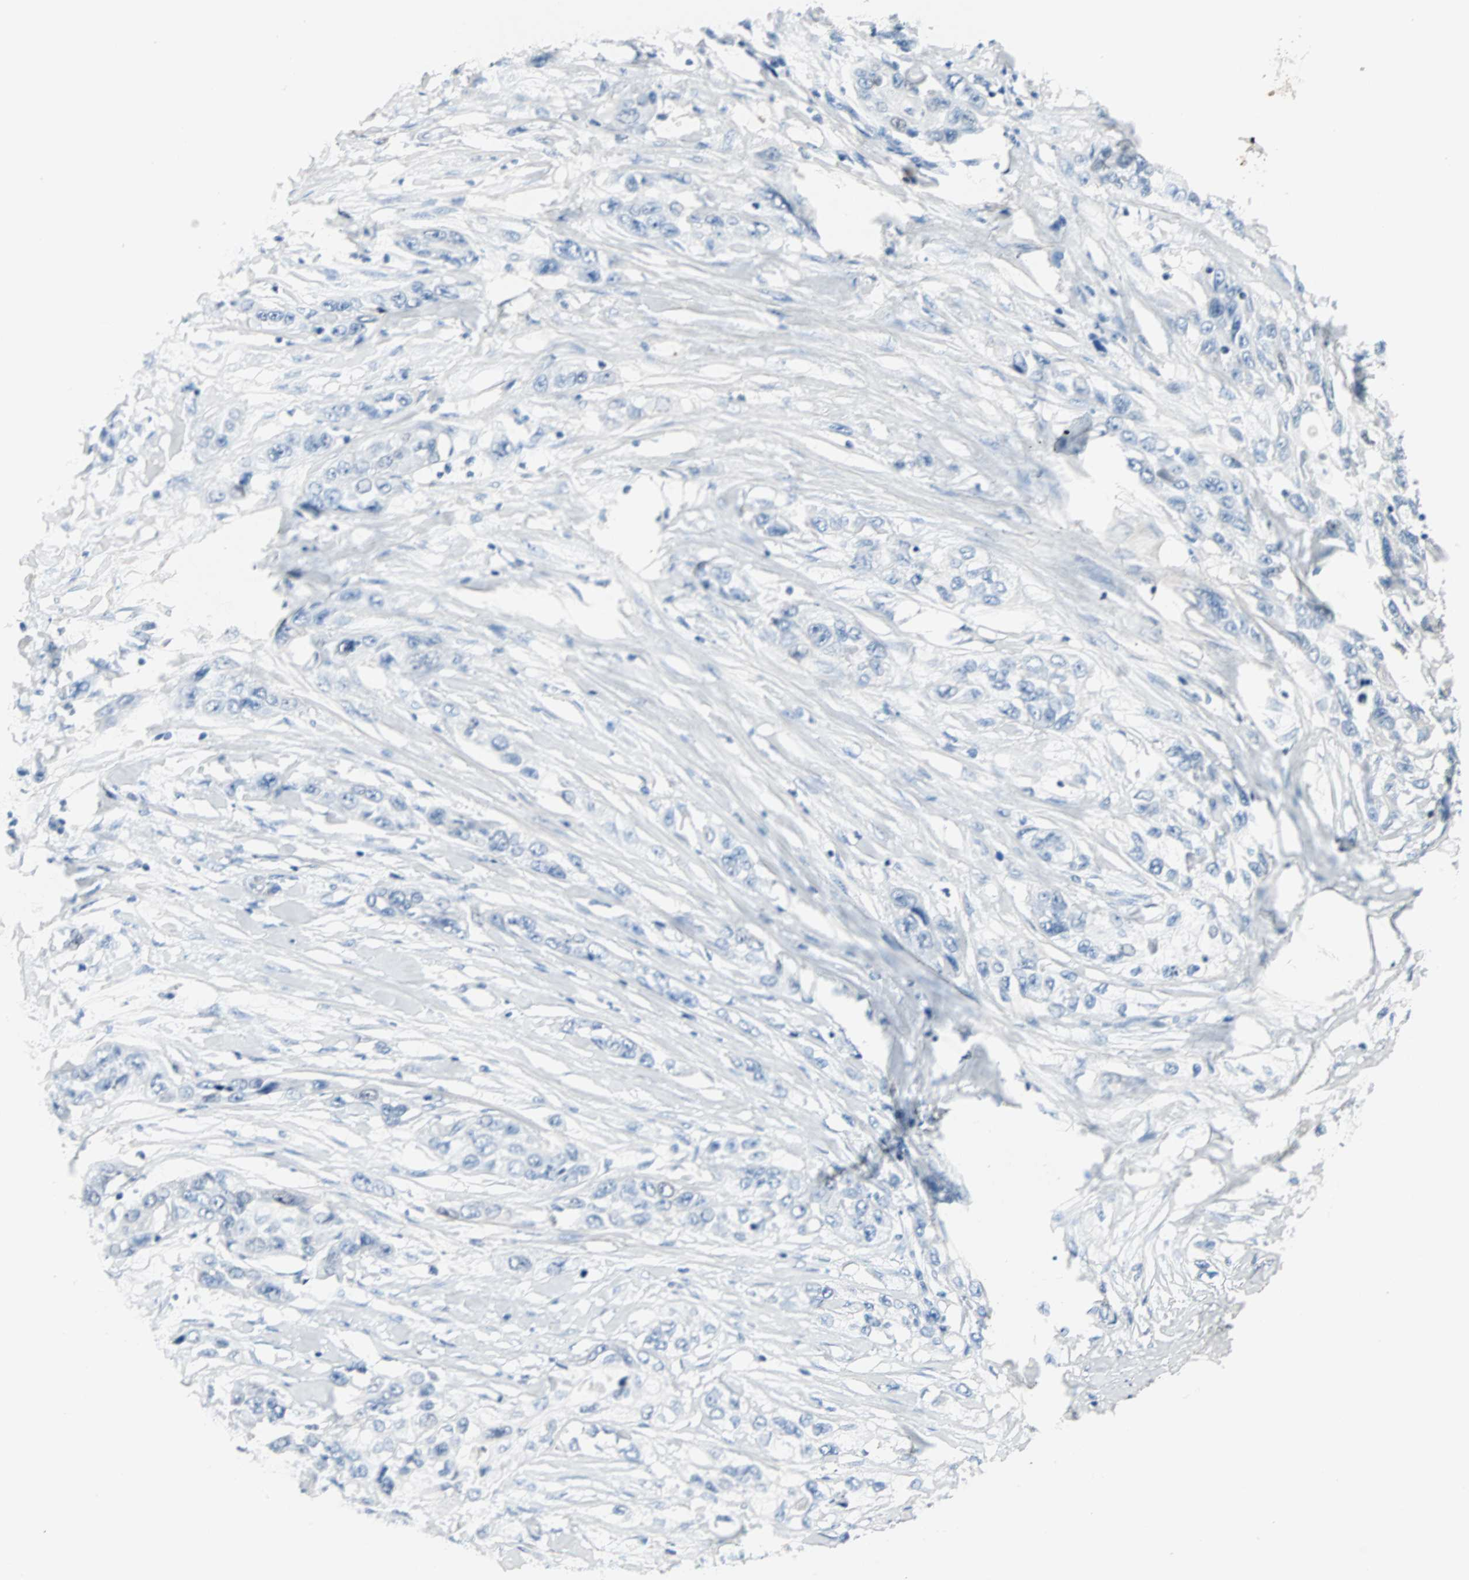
{"staining": {"intensity": "negative", "quantity": "none", "location": "none"}, "tissue": "pancreatic cancer", "cell_type": "Tumor cells", "image_type": "cancer", "snomed": [{"axis": "morphology", "description": "Adenocarcinoma, NOS"}, {"axis": "topography", "description": "Pancreas"}], "caption": "Tumor cells are negative for brown protein staining in pancreatic cancer.", "gene": "CCNE2", "patient": {"sex": "female", "age": 70}}